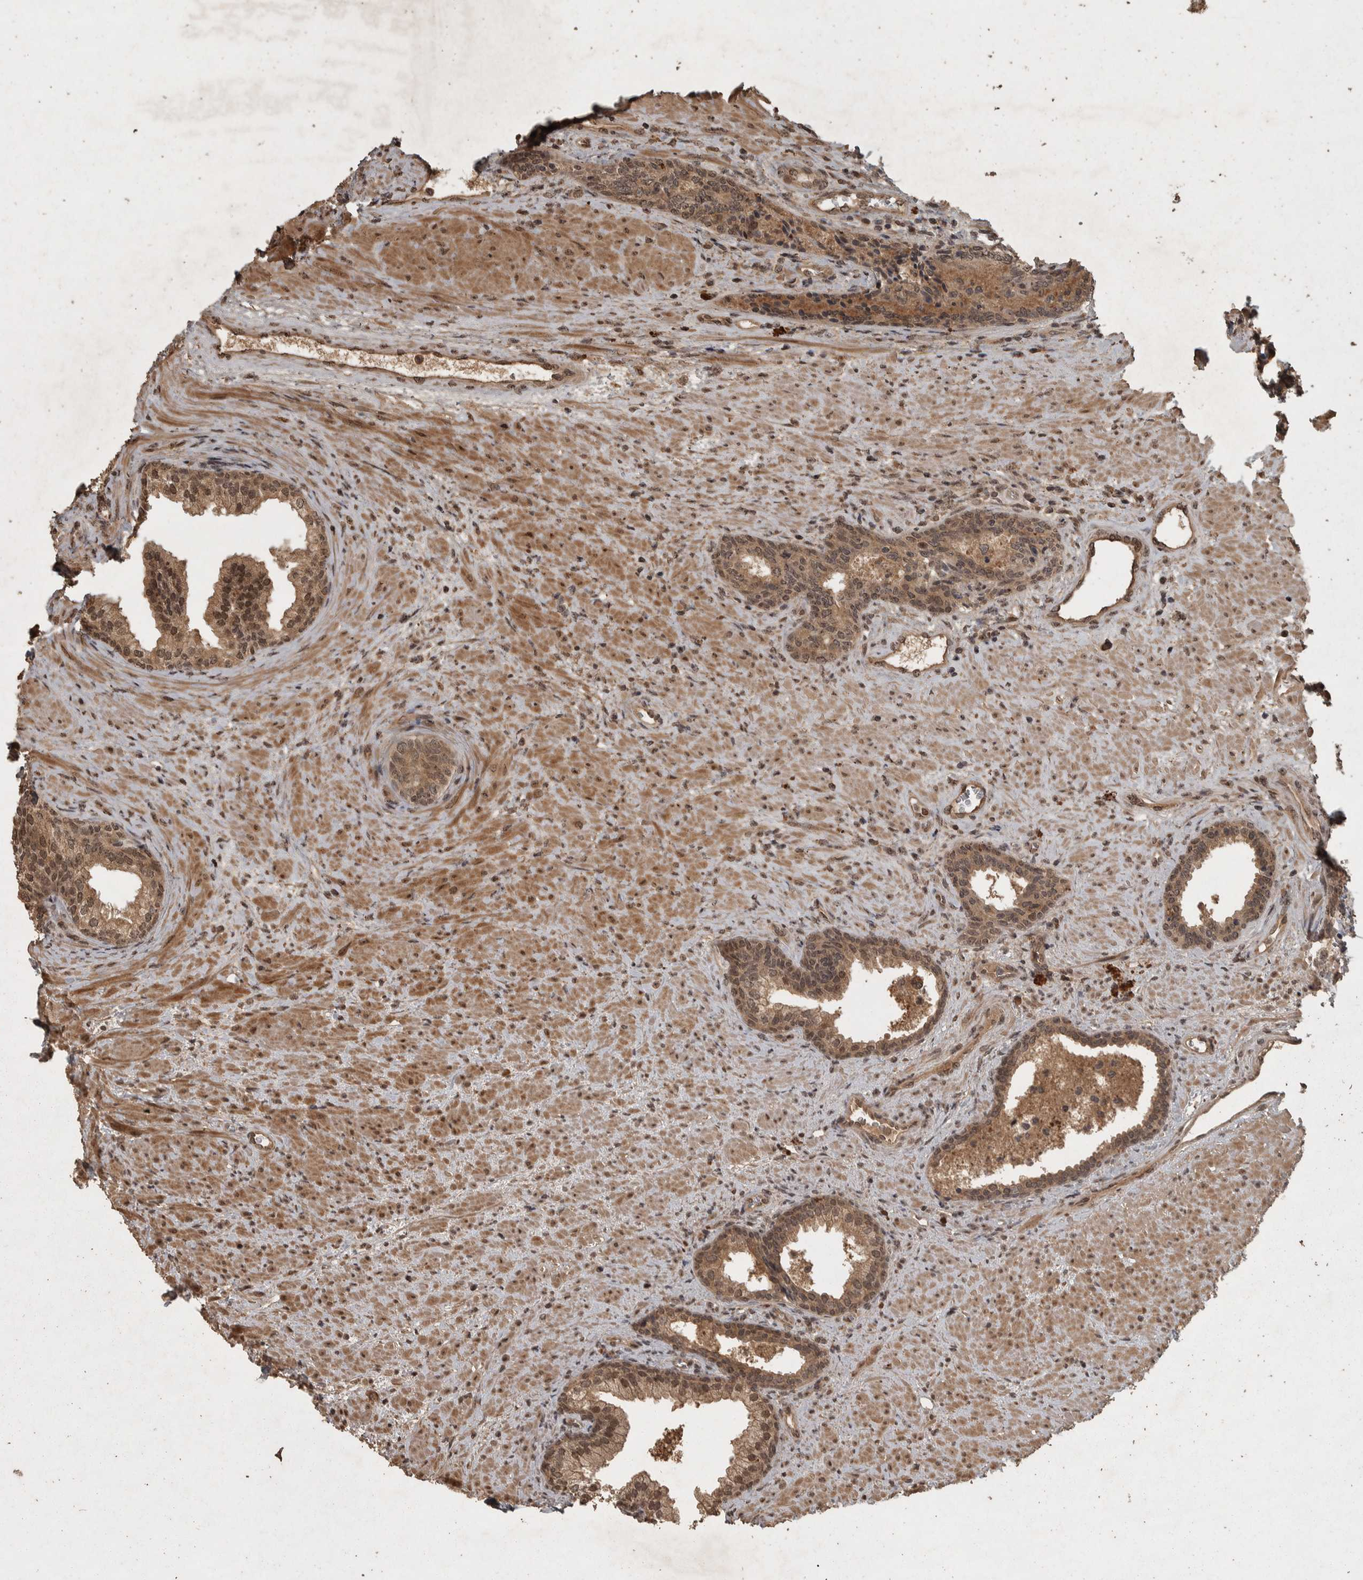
{"staining": {"intensity": "moderate", "quantity": ">75%", "location": "cytoplasmic/membranous,nuclear"}, "tissue": "prostate", "cell_type": "Glandular cells", "image_type": "normal", "snomed": [{"axis": "morphology", "description": "Normal tissue, NOS"}, {"axis": "topography", "description": "Prostate"}], "caption": "Immunohistochemical staining of unremarkable prostate shows moderate cytoplasmic/membranous,nuclear protein positivity in about >75% of glandular cells. Using DAB (brown) and hematoxylin (blue) stains, captured at high magnification using brightfield microscopy.", "gene": "ACO1", "patient": {"sex": "male", "age": 76}}